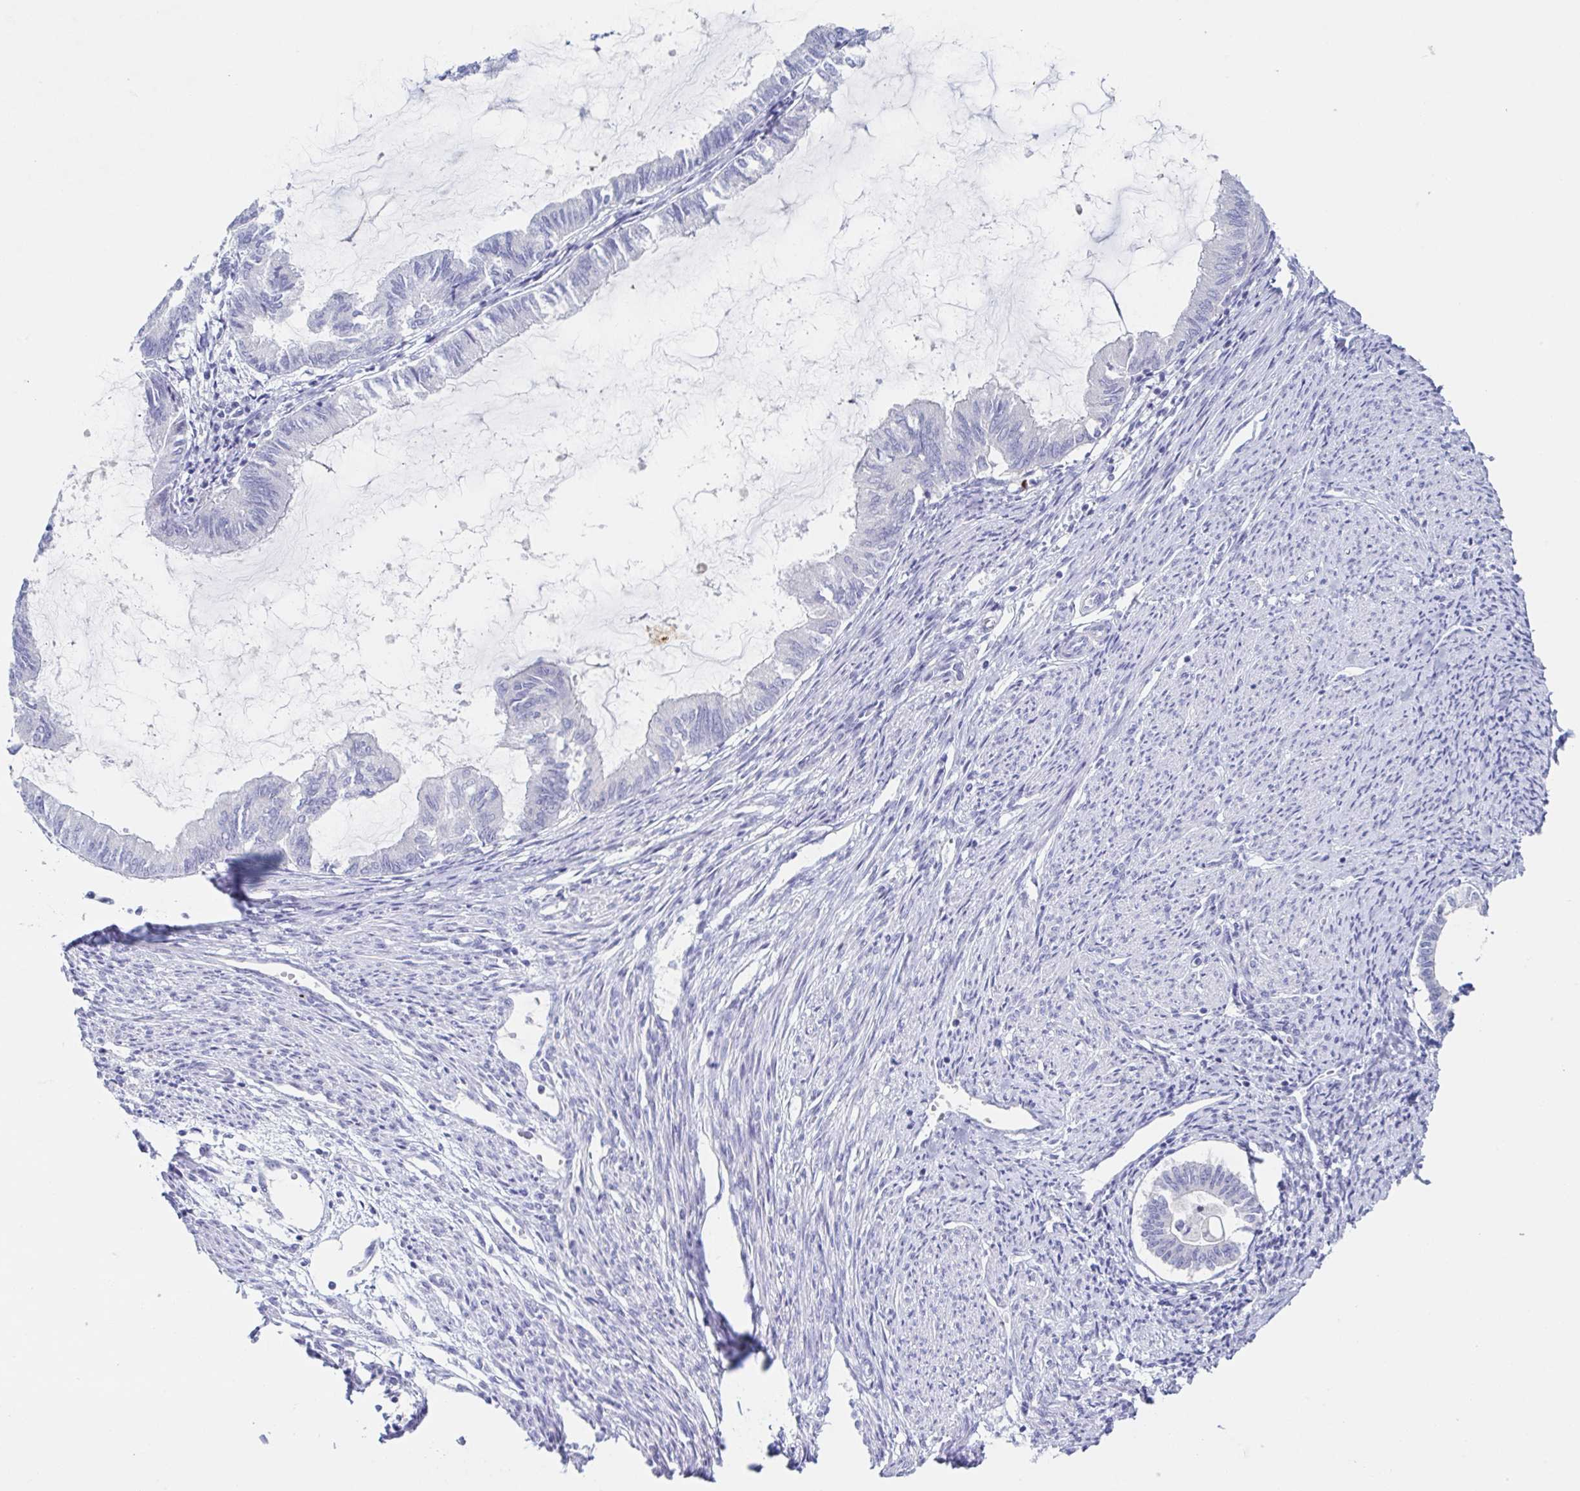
{"staining": {"intensity": "negative", "quantity": "none", "location": "none"}, "tissue": "endometrial cancer", "cell_type": "Tumor cells", "image_type": "cancer", "snomed": [{"axis": "morphology", "description": "Adenocarcinoma, NOS"}, {"axis": "topography", "description": "Endometrium"}], "caption": "Protein analysis of endometrial cancer (adenocarcinoma) demonstrates no significant expression in tumor cells.", "gene": "HTR2A", "patient": {"sex": "female", "age": 86}}